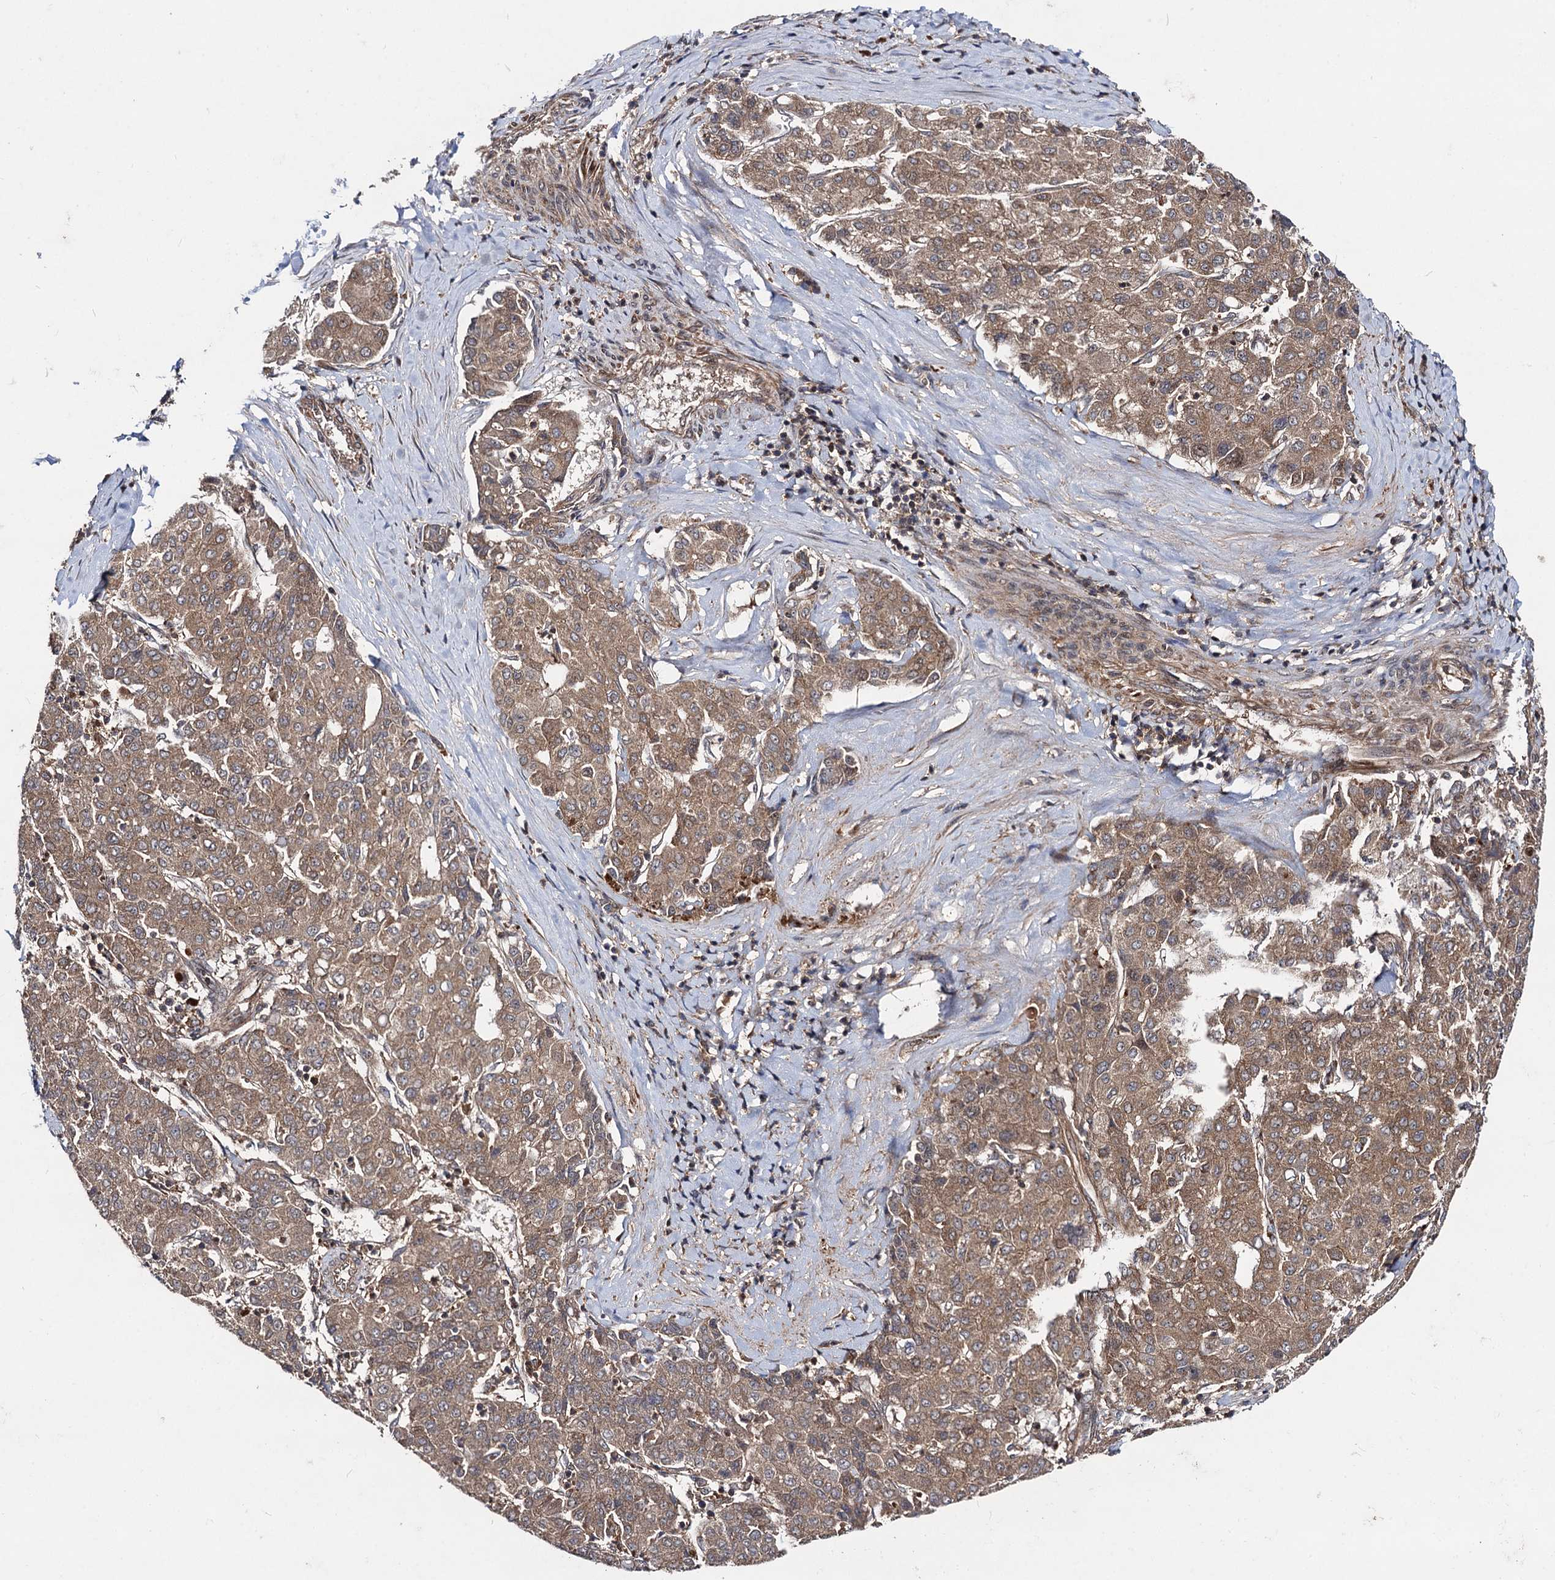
{"staining": {"intensity": "moderate", "quantity": ">75%", "location": "cytoplasmic/membranous"}, "tissue": "liver cancer", "cell_type": "Tumor cells", "image_type": "cancer", "snomed": [{"axis": "morphology", "description": "Carcinoma, Hepatocellular, NOS"}, {"axis": "topography", "description": "Liver"}], "caption": "Tumor cells reveal medium levels of moderate cytoplasmic/membranous staining in approximately >75% of cells in human liver cancer.", "gene": "KXD1", "patient": {"sex": "male", "age": 65}}